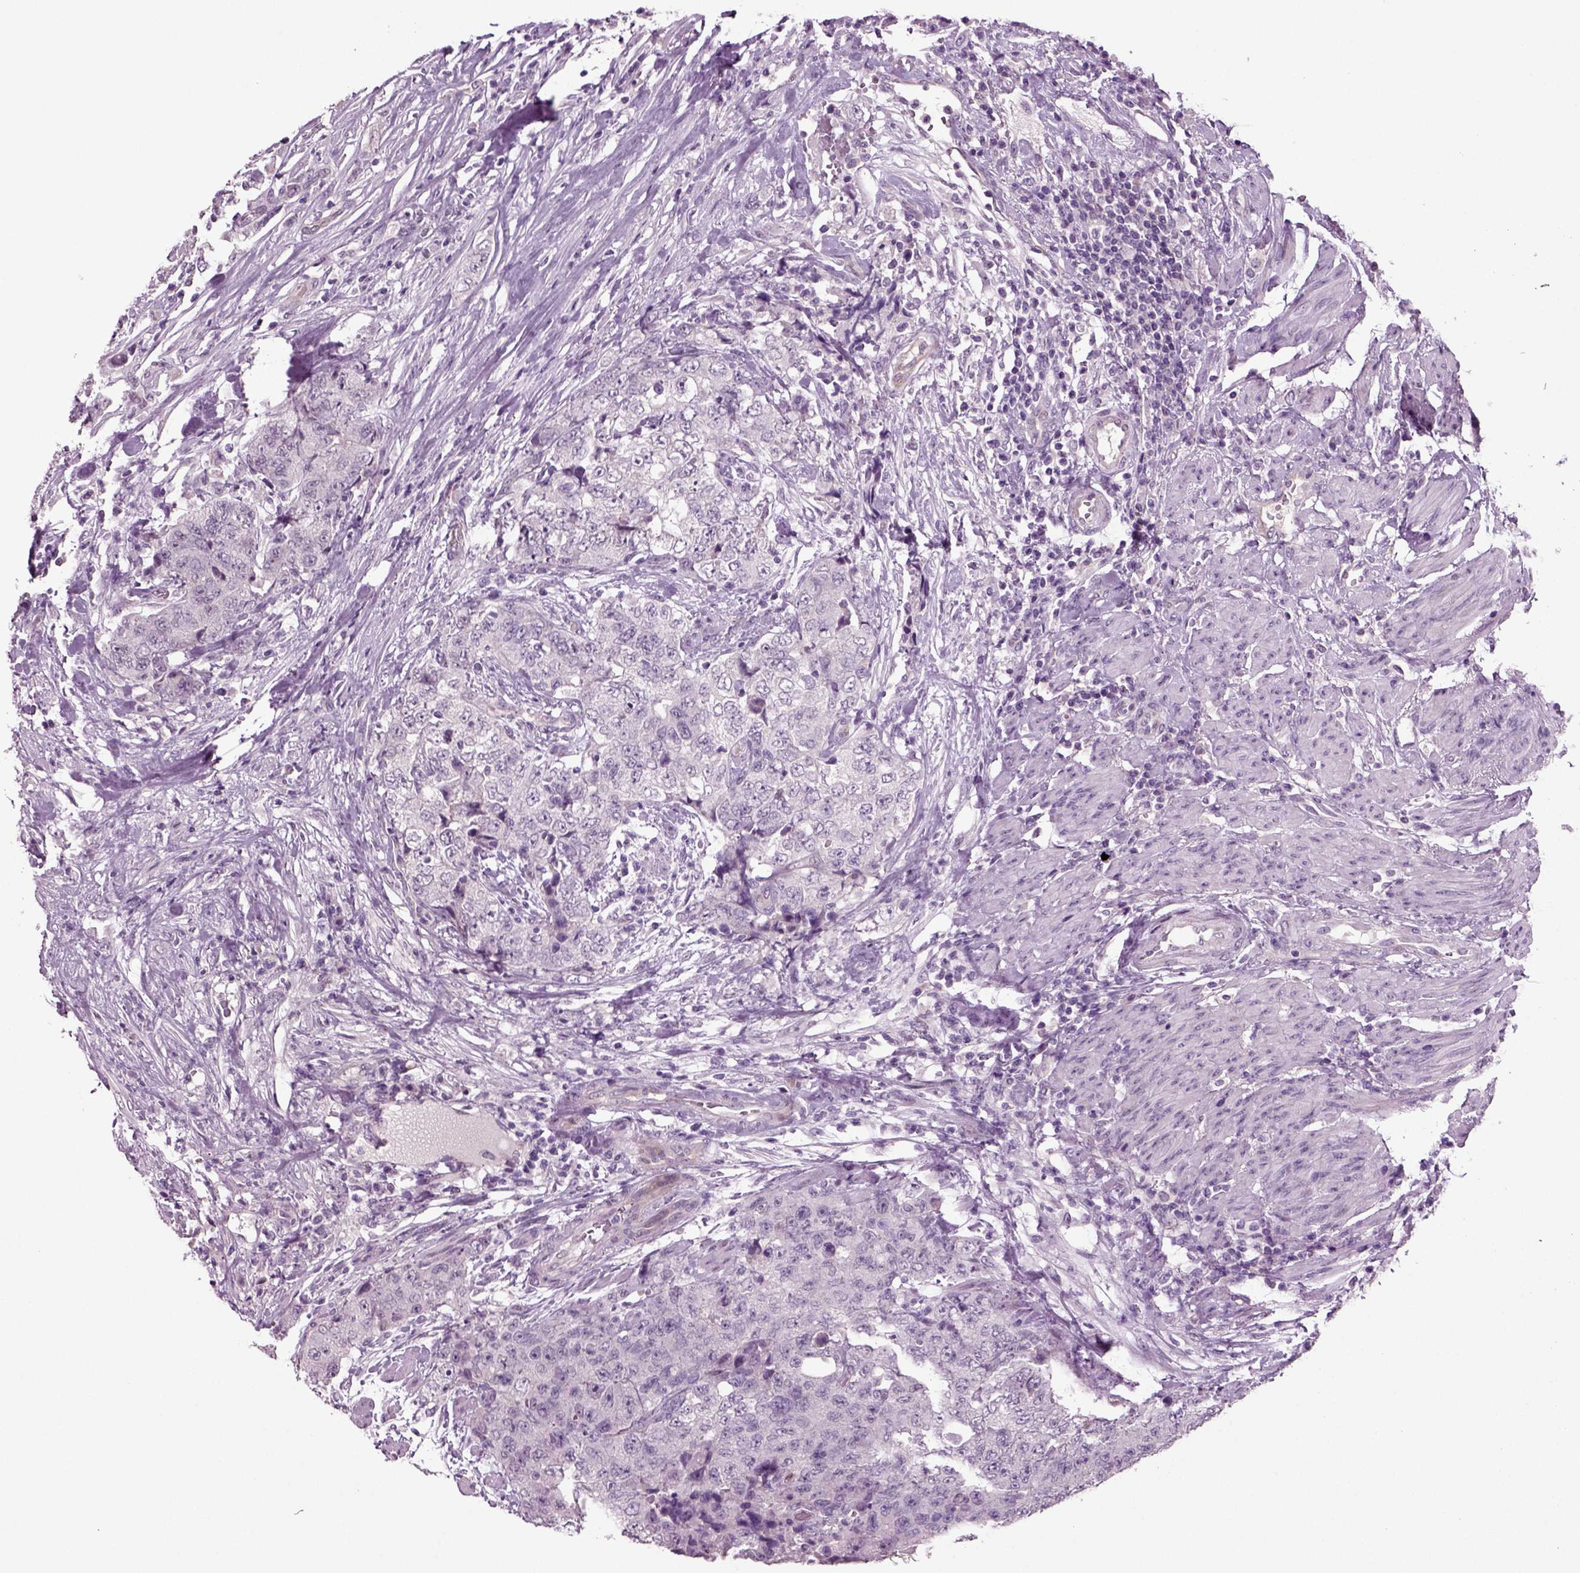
{"staining": {"intensity": "negative", "quantity": "none", "location": "none"}, "tissue": "urothelial cancer", "cell_type": "Tumor cells", "image_type": "cancer", "snomed": [{"axis": "morphology", "description": "Urothelial carcinoma, High grade"}, {"axis": "topography", "description": "Urinary bladder"}], "caption": "High-grade urothelial carcinoma was stained to show a protein in brown. There is no significant expression in tumor cells. The staining was performed using DAB (3,3'-diaminobenzidine) to visualize the protein expression in brown, while the nuclei were stained in blue with hematoxylin (Magnification: 20x).", "gene": "COL9A2", "patient": {"sex": "female", "age": 78}}